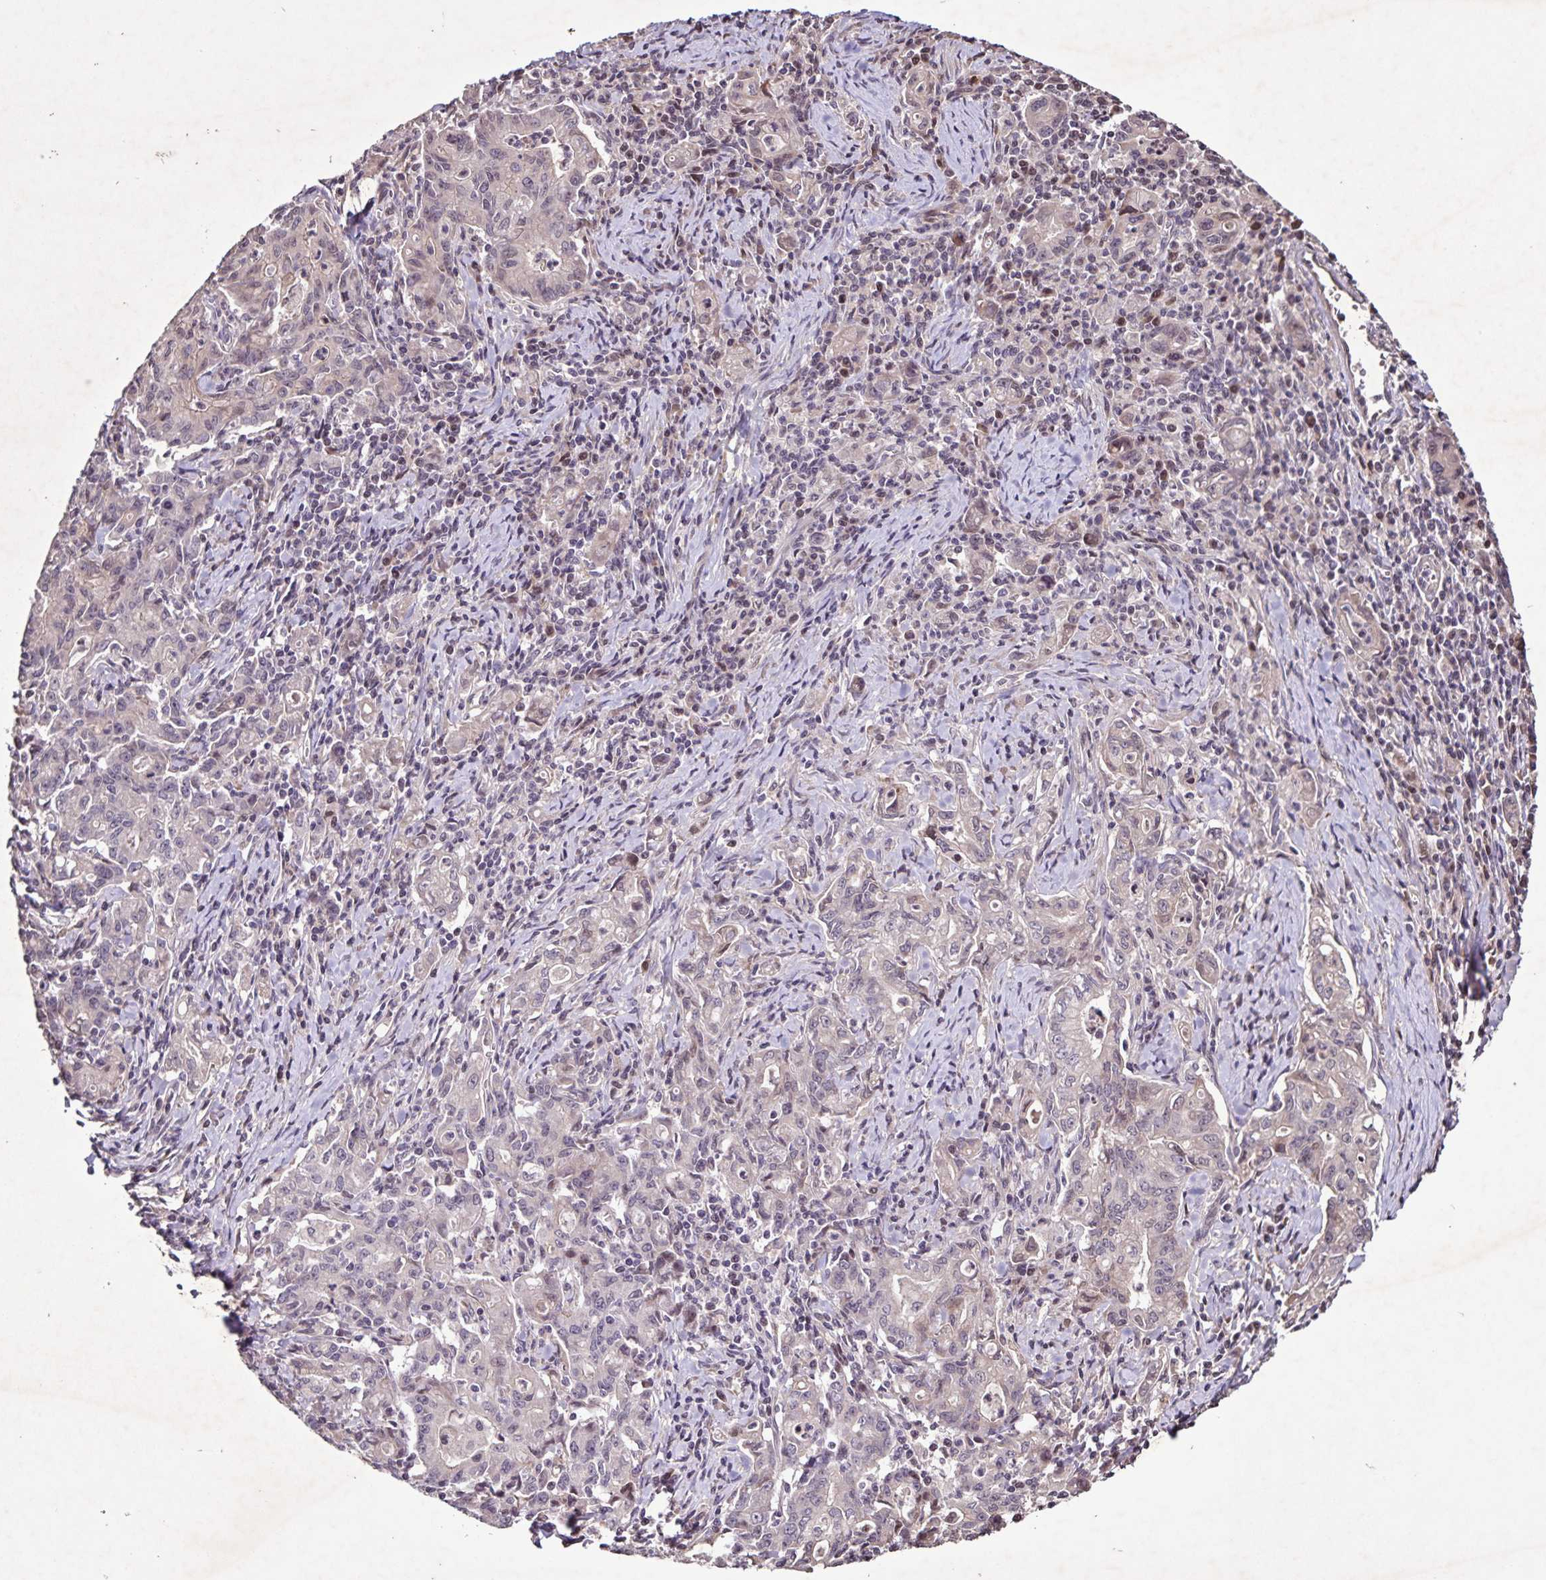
{"staining": {"intensity": "negative", "quantity": "none", "location": "none"}, "tissue": "stomach cancer", "cell_type": "Tumor cells", "image_type": "cancer", "snomed": [{"axis": "morphology", "description": "Adenocarcinoma, NOS"}, {"axis": "topography", "description": "Stomach, upper"}], "caption": "Adenocarcinoma (stomach) was stained to show a protein in brown. There is no significant expression in tumor cells.", "gene": "GDF2", "patient": {"sex": "female", "age": 79}}